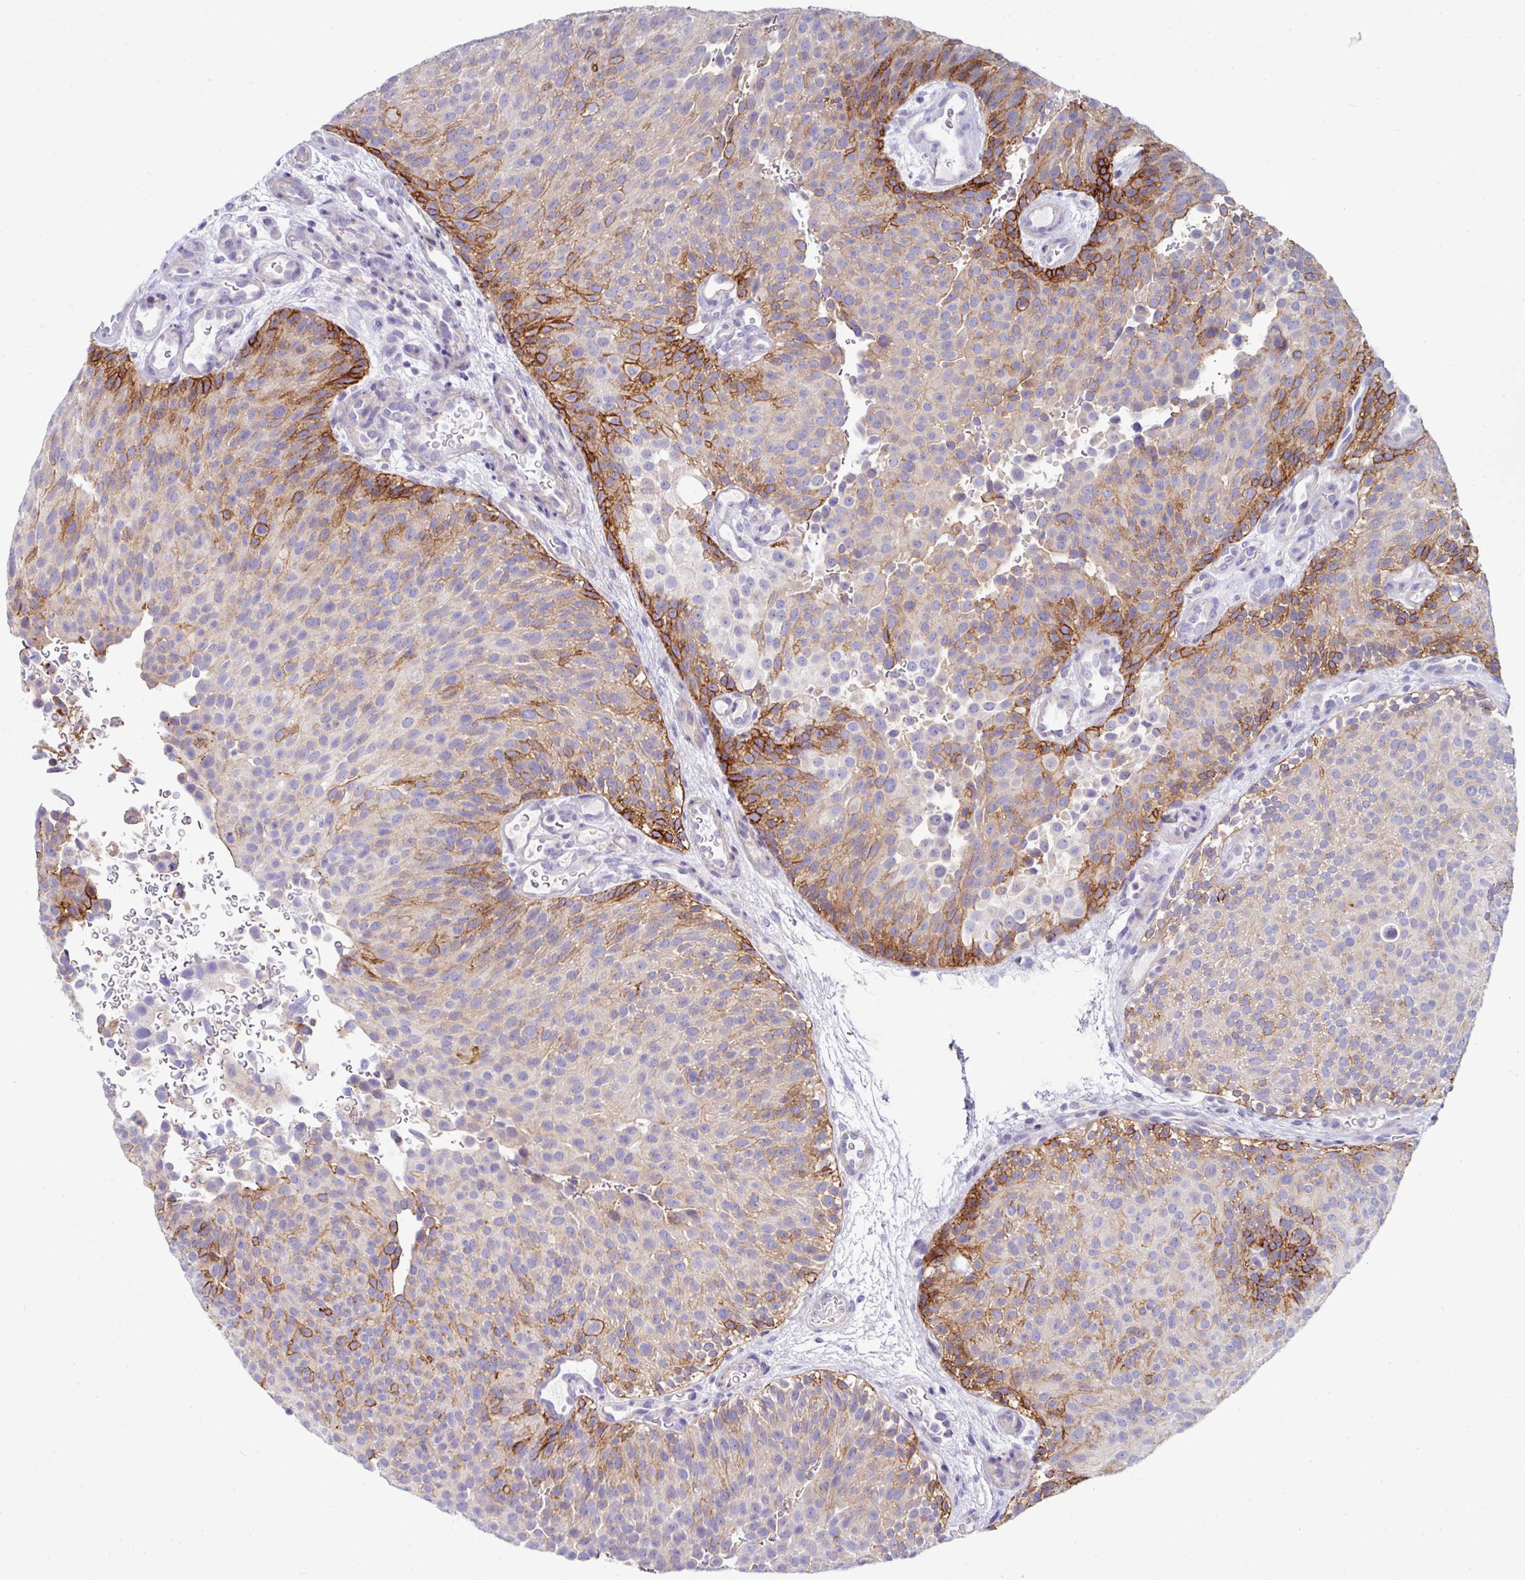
{"staining": {"intensity": "strong", "quantity": "<25%", "location": "cytoplasmic/membranous"}, "tissue": "urothelial cancer", "cell_type": "Tumor cells", "image_type": "cancer", "snomed": [{"axis": "morphology", "description": "Urothelial carcinoma, Low grade"}, {"axis": "topography", "description": "Urinary bladder"}], "caption": "Brown immunohistochemical staining in low-grade urothelial carcinoma displays strong cytoplasmic/membranous expression in approximately <25% of tumor cells. (DAB (3,3'-diaminobenzidine) = brown stain, brightfield microscopy at high magnification).", "gene": "CLDN1", "patient": {"sex": "male", "age": 78}}